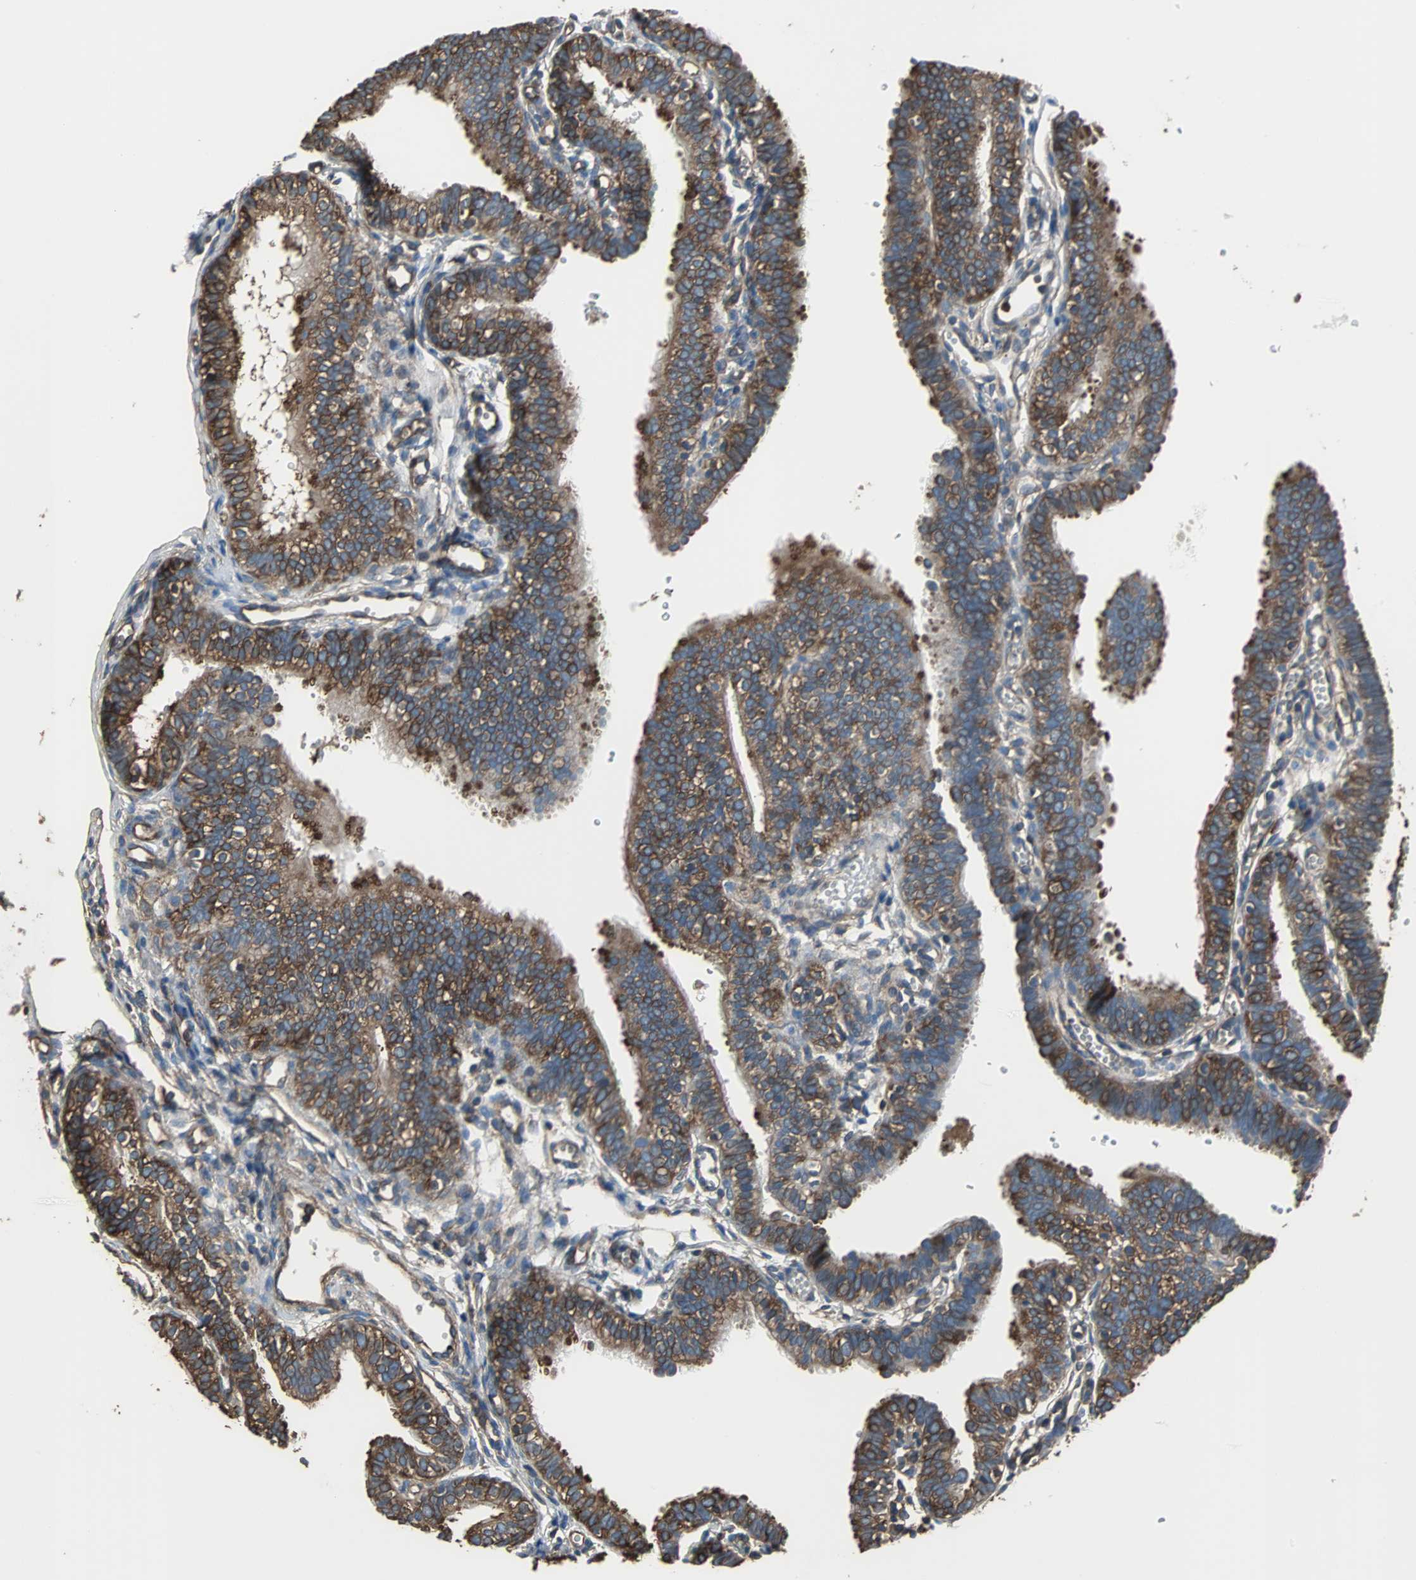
{"staining": {"intensity": "strong", "quantity": ">75%", "location": "cytoplasmic/membranous"}, "tissue": "fallopian tube", "cell_type": "Glandular cells", "image_type": "normal", "snomed": [{"axis": "morphology", "description": "Normal tissue, NOS"}, {"axis": "topography", "description": "Fallopian tube"}, {"axis": "topography", "description": "Placenta"}], "caption": "Immunohistochemistry (IHC) of benign human fallopian tube reveals high levels of strong cytoplasmic/membranous staining in about >75% of glandular cells. Nuclei are stained in blue.", "gene": "ACTN1", "patient": {"sex": "female", "age": 34}}